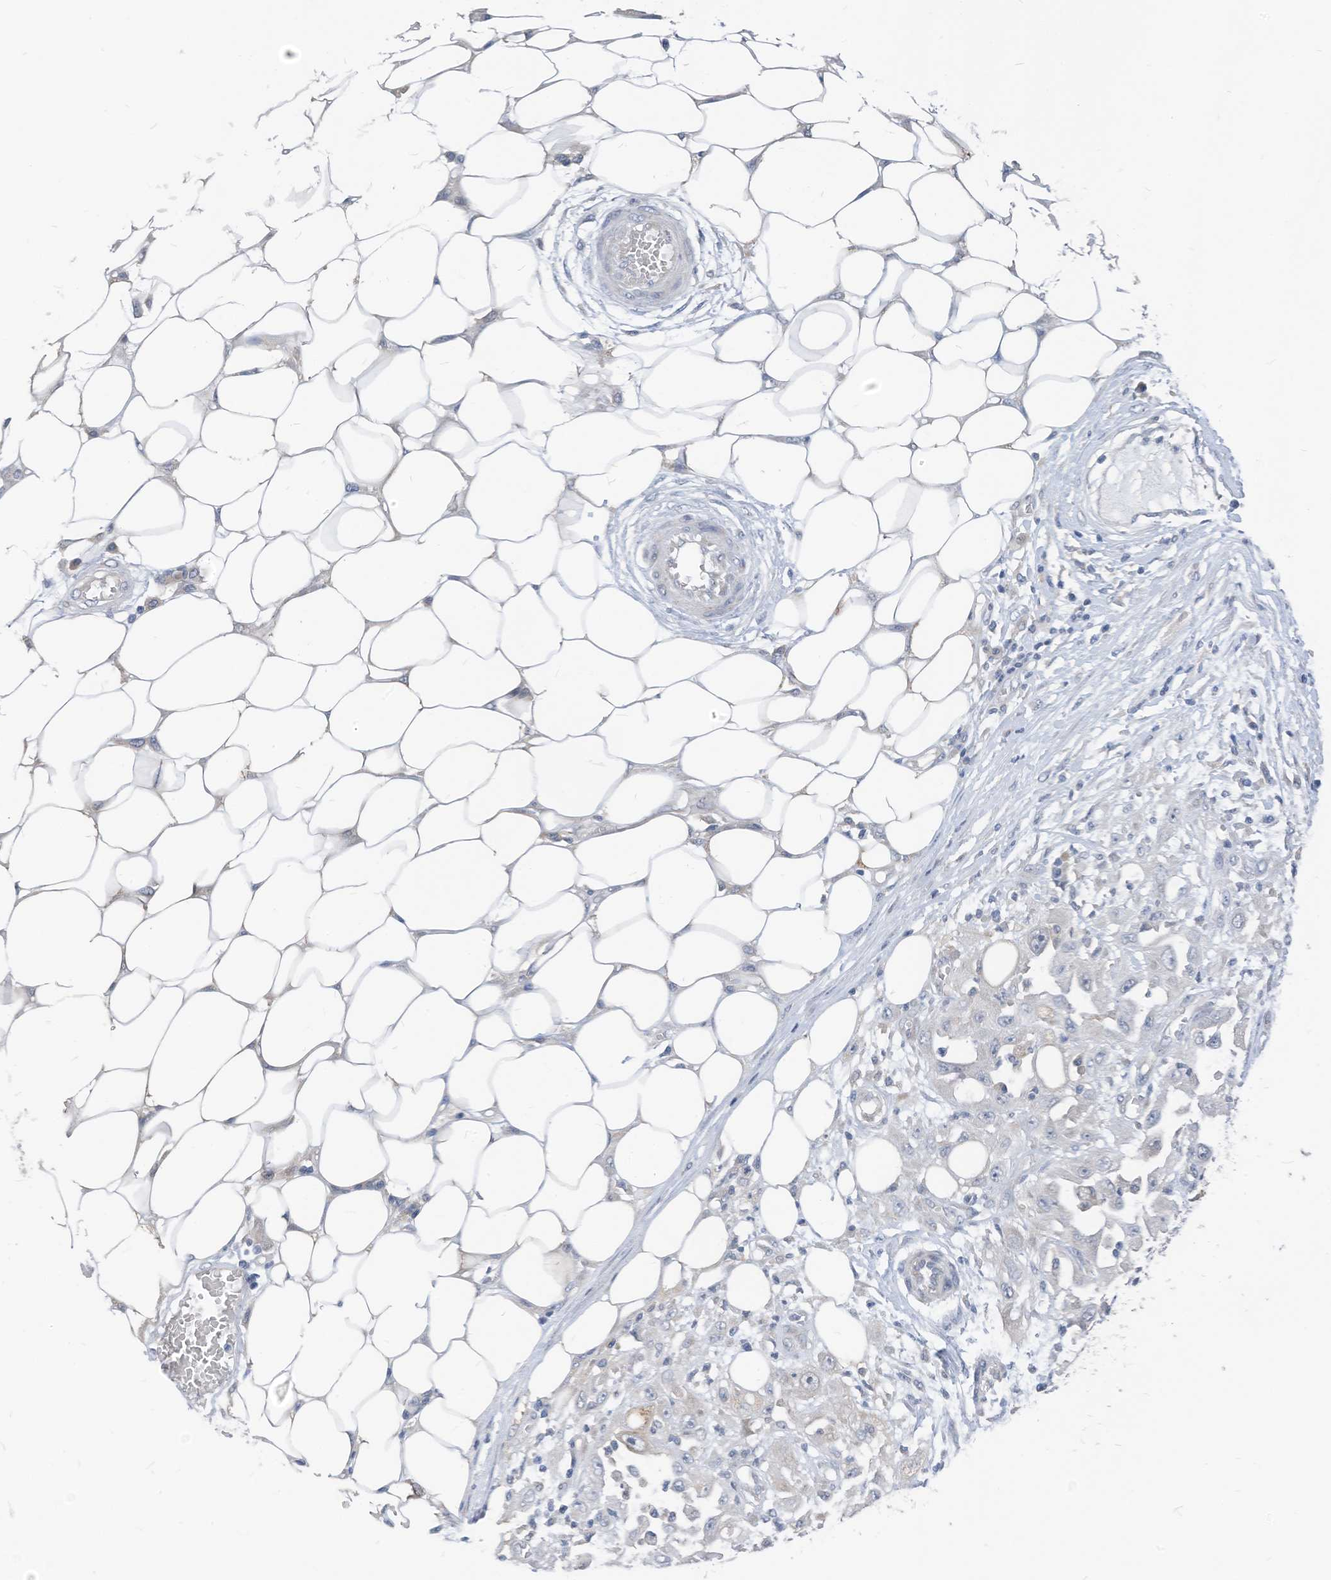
{"staining": {"intensity": "negative", "quantity": "none", "location": "none"}, "tissue": "skin cancer", "cell_type": "Tumor cells", "image_type": "cancer", "snomed": [{"axis": "morphology", "description": "Squamous cell carcinoma, NOS"}, {"axis": "morphology", "description": "Squamous cell carcinoma, metastatic, NOS"}, {"axis": "topography", "description": "Skin"}, {"axis": "topography", "description": "Lymph node"}], "caption": "This histopathology image is of skin squamous cell carcinoma stained with IHC to label a protein in brown with the nuclei are counter-stained blue. There is no expression in tumor cells.", "gene": "LDAH", "patient": {"sex": "male", "age": 75}}